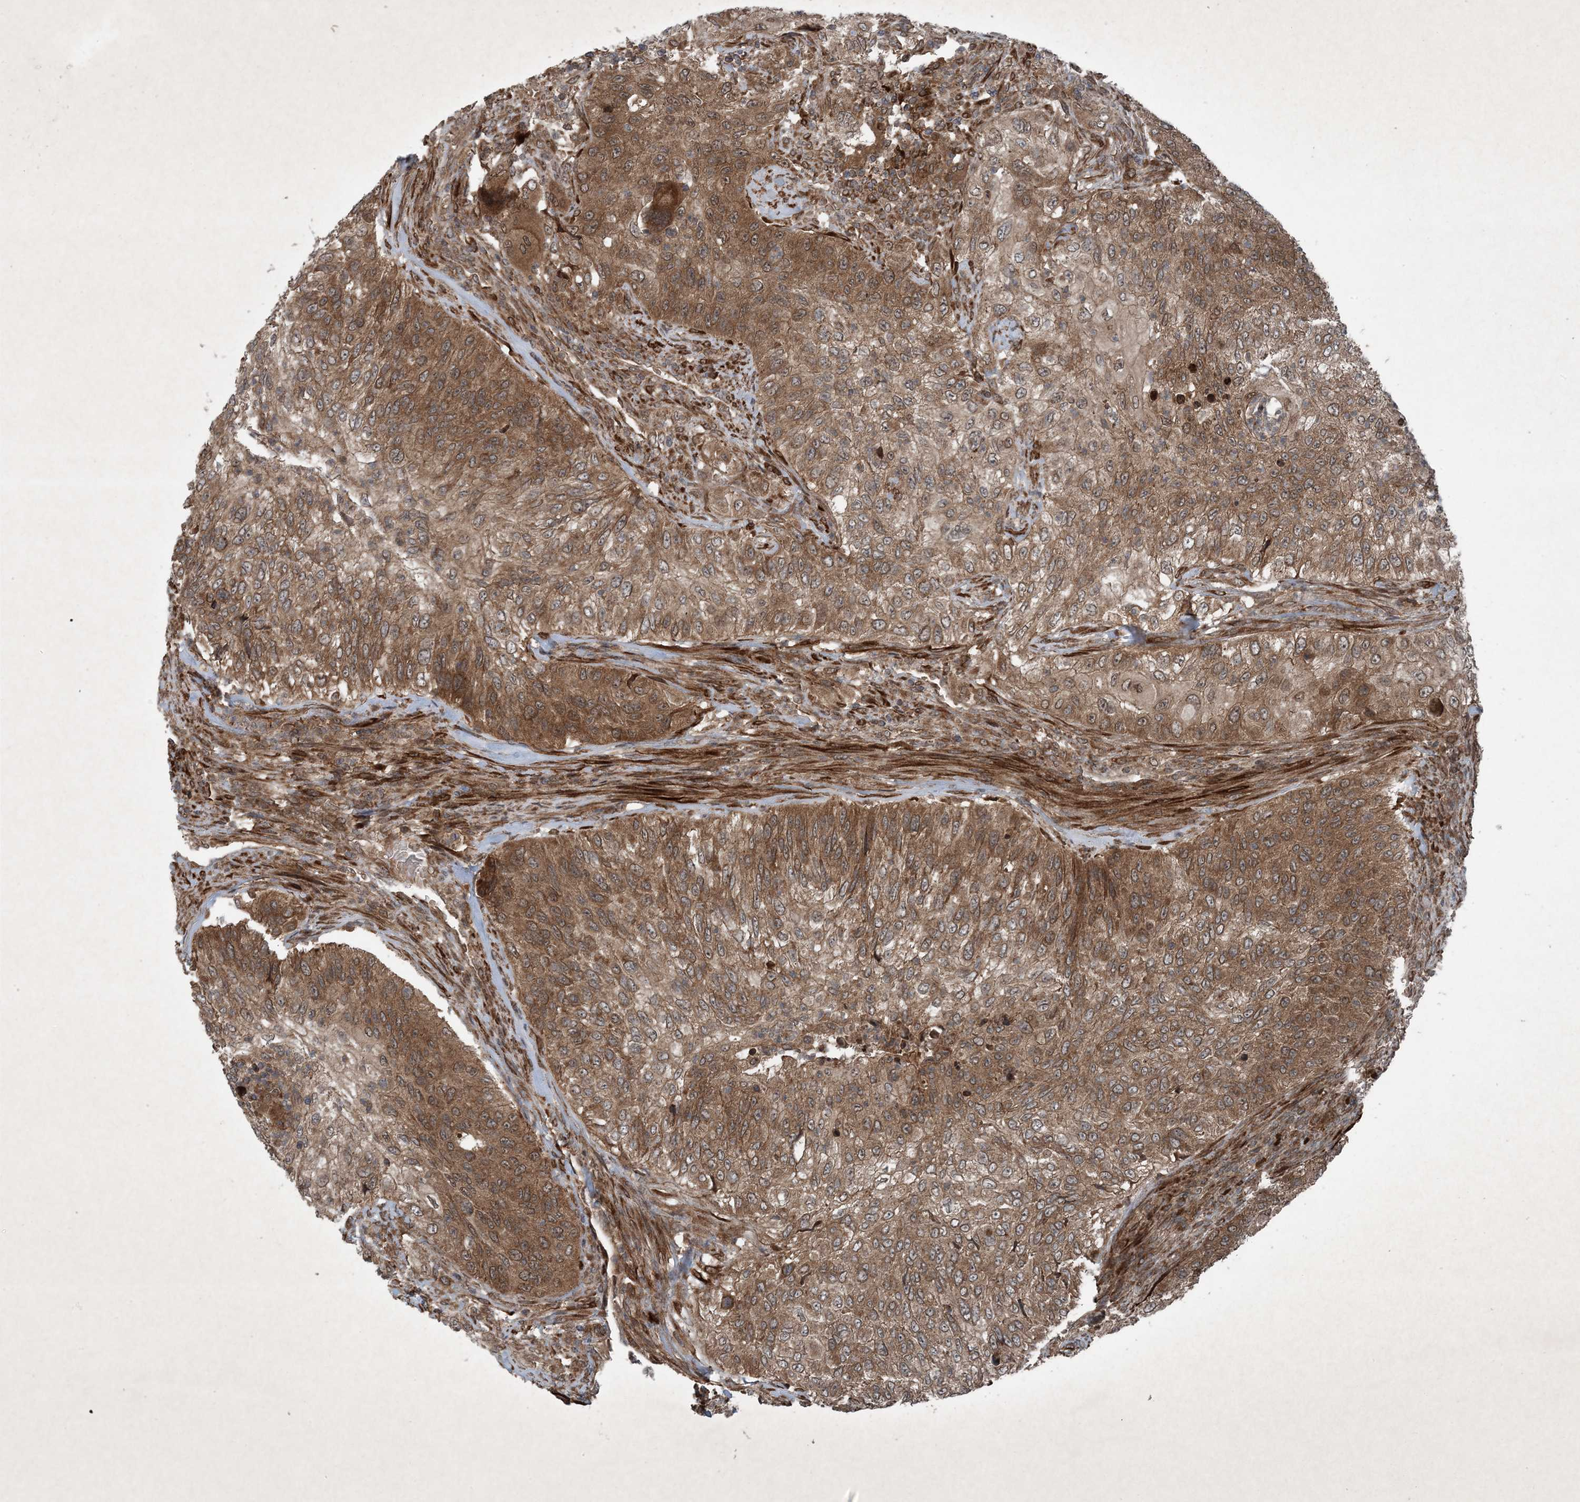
{"staining": {"intensity": "moderate", "quantity": ">75%", "location": "cytoplasmic/membranous"}, "tissue": "urothelial cancer", "cell_type": "Tumor cells", "image_type": "cancer", "snomed": [{"axis": "morphology", "description": "Urothelial carcinoma, High grade"}, {"axis": "topography", "description": "Urinary bladder"}], "caption": "Tumor cells show medium levels of moderate cytoplasmic/membranous expression in approximately >75% of cells in urothelial carcinoma (high-grade).", "gene": "GNG5", "patient": {"sex": "female", "age": 60}}